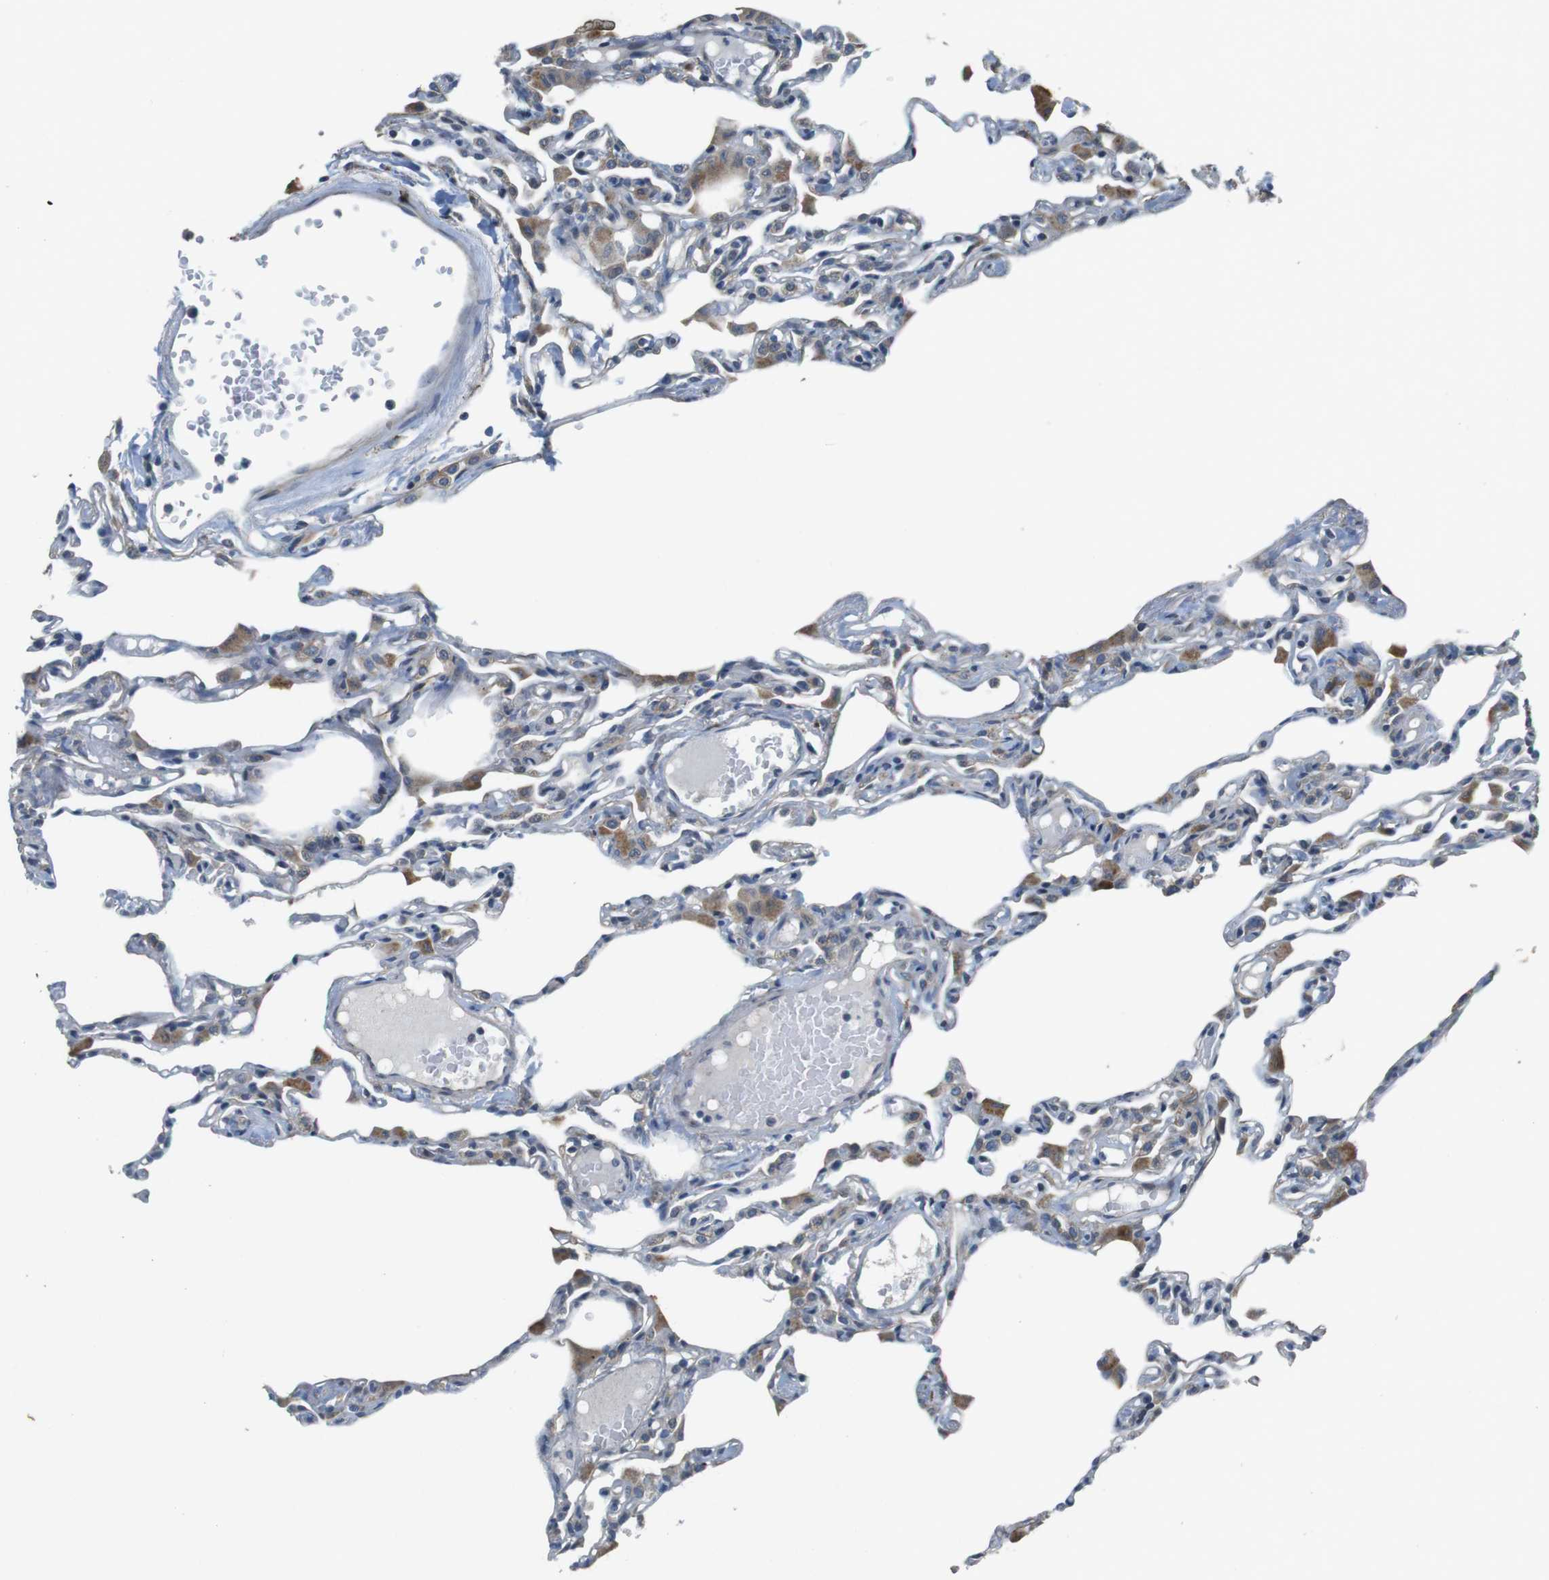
{"staining": {"intensity": "weak", "quantity": "<25%", "location": "cytoplasmic/membranous"}, "tissue": "lung", "cell_type": "Alveolar cells", "image_type": "normal", "snomed": [{"axis": "morphology", "description": "Normal tissue, NOS"}, {"axis": "topography", "description": "Lung"}], "caption": "Alveolar cells are negative for brown protein staining in normal lung.", "gene": "CLDN7", "patient": {"sex": "female", "age": 49}}